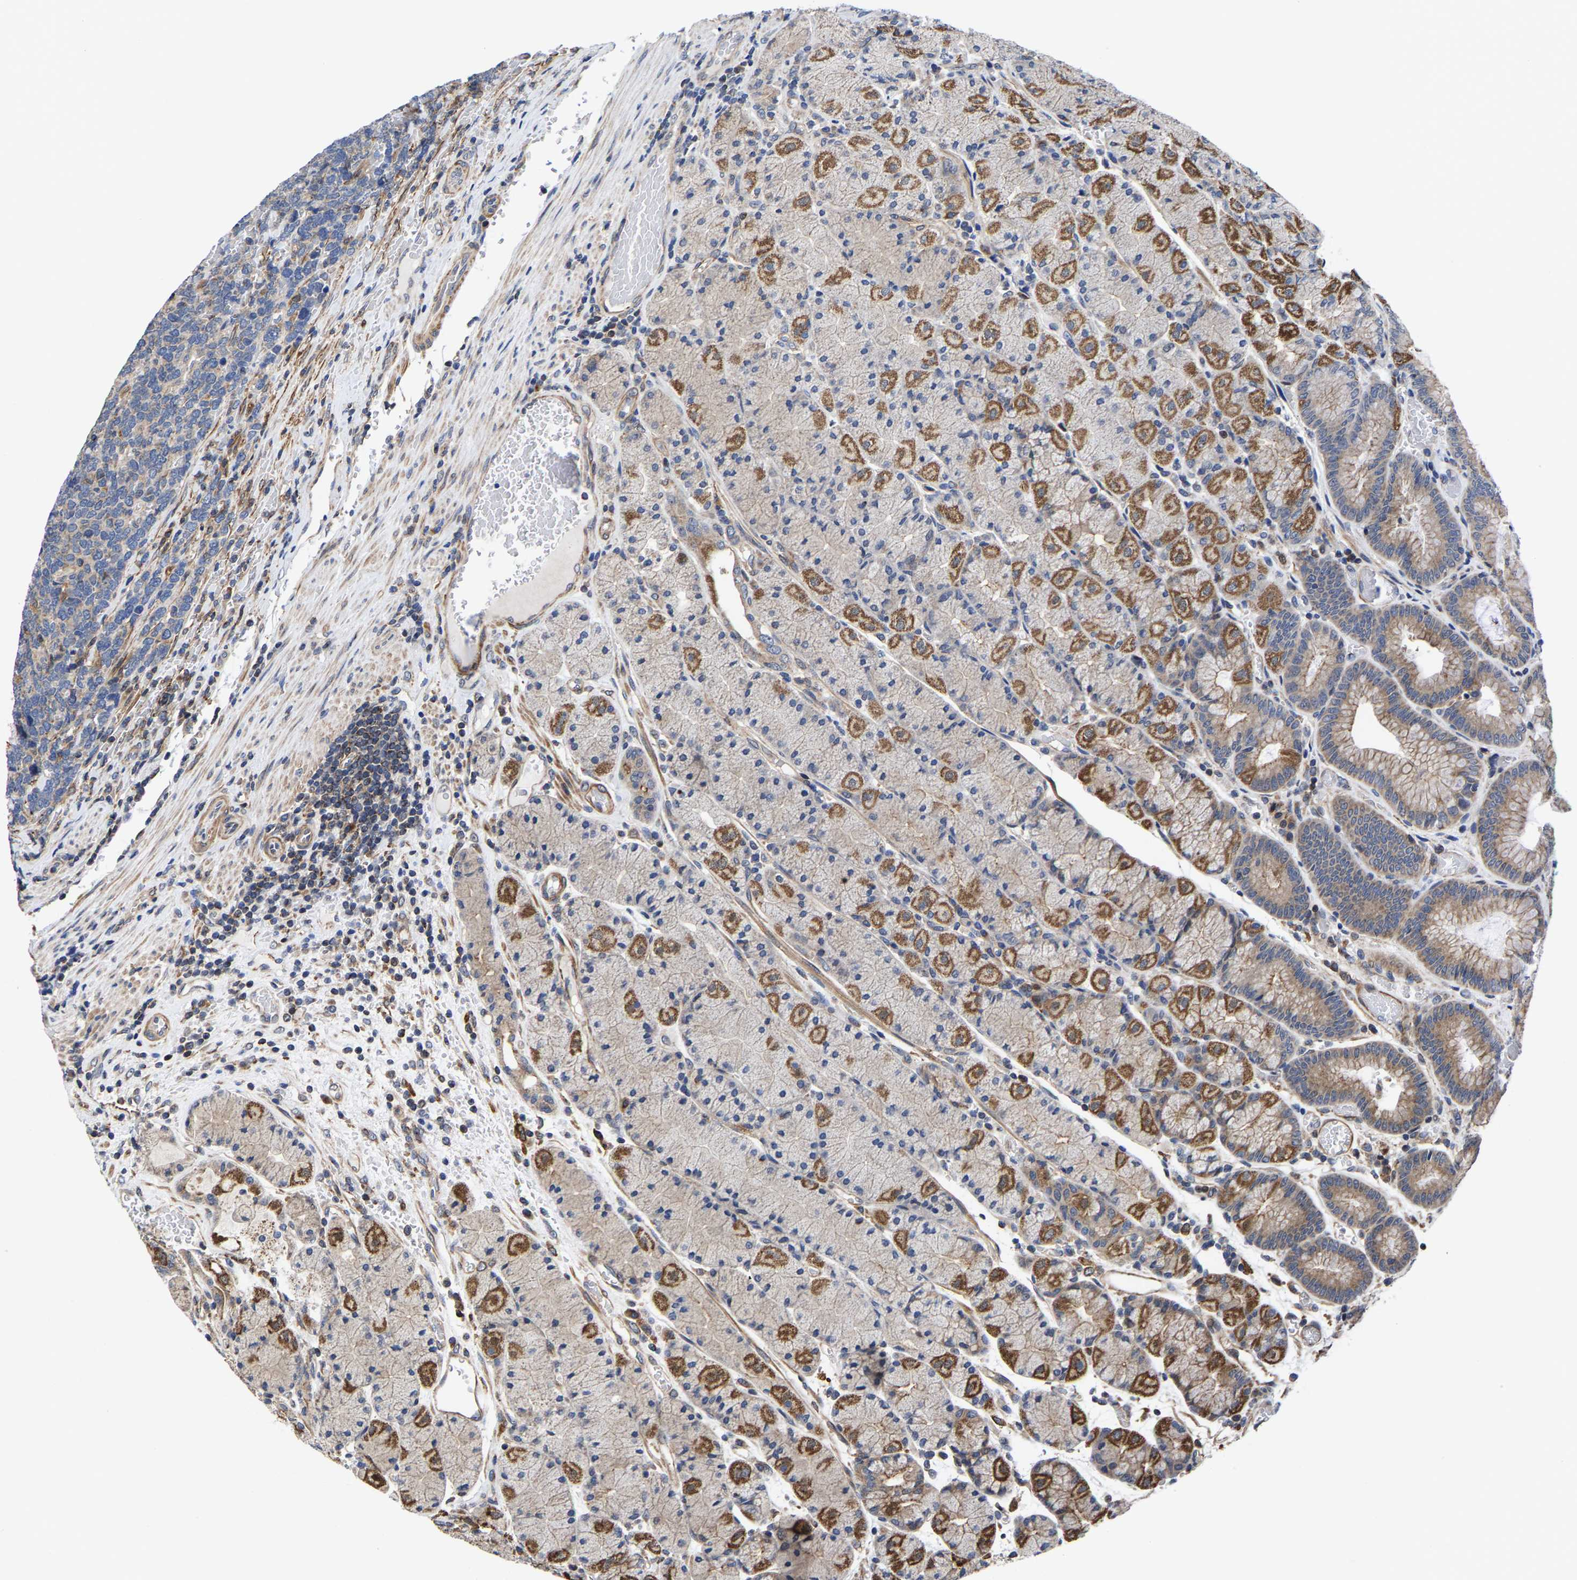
{"staining": {"intensity": "strong", "quantity": "25%-75%", "location": "cytoplasmic/membranous"}, "tissue": "stomach", "cell_type": "Glandular cells", "image_type": "normal", "snomed": [{"axis": "morphology", "description": "Normal tissue, NOS"}, {"axis": "morphology", "description": "Carcinoid, malignant, NOS"}, {"axis": "topography", "description": "Stomach, upper"}], "caption": "Stomach stained with immunohistochemistry (IHC) shows strong cytoplasmic/membranous expression in about 25%-75% of glandular cells. (DAB (3,3'-diaminobenzidine) IHC, brown staining for protein, blue staining for nuclei).", "gene": "PFKFB3", "patient": {"sex": "male", "age": 39}}